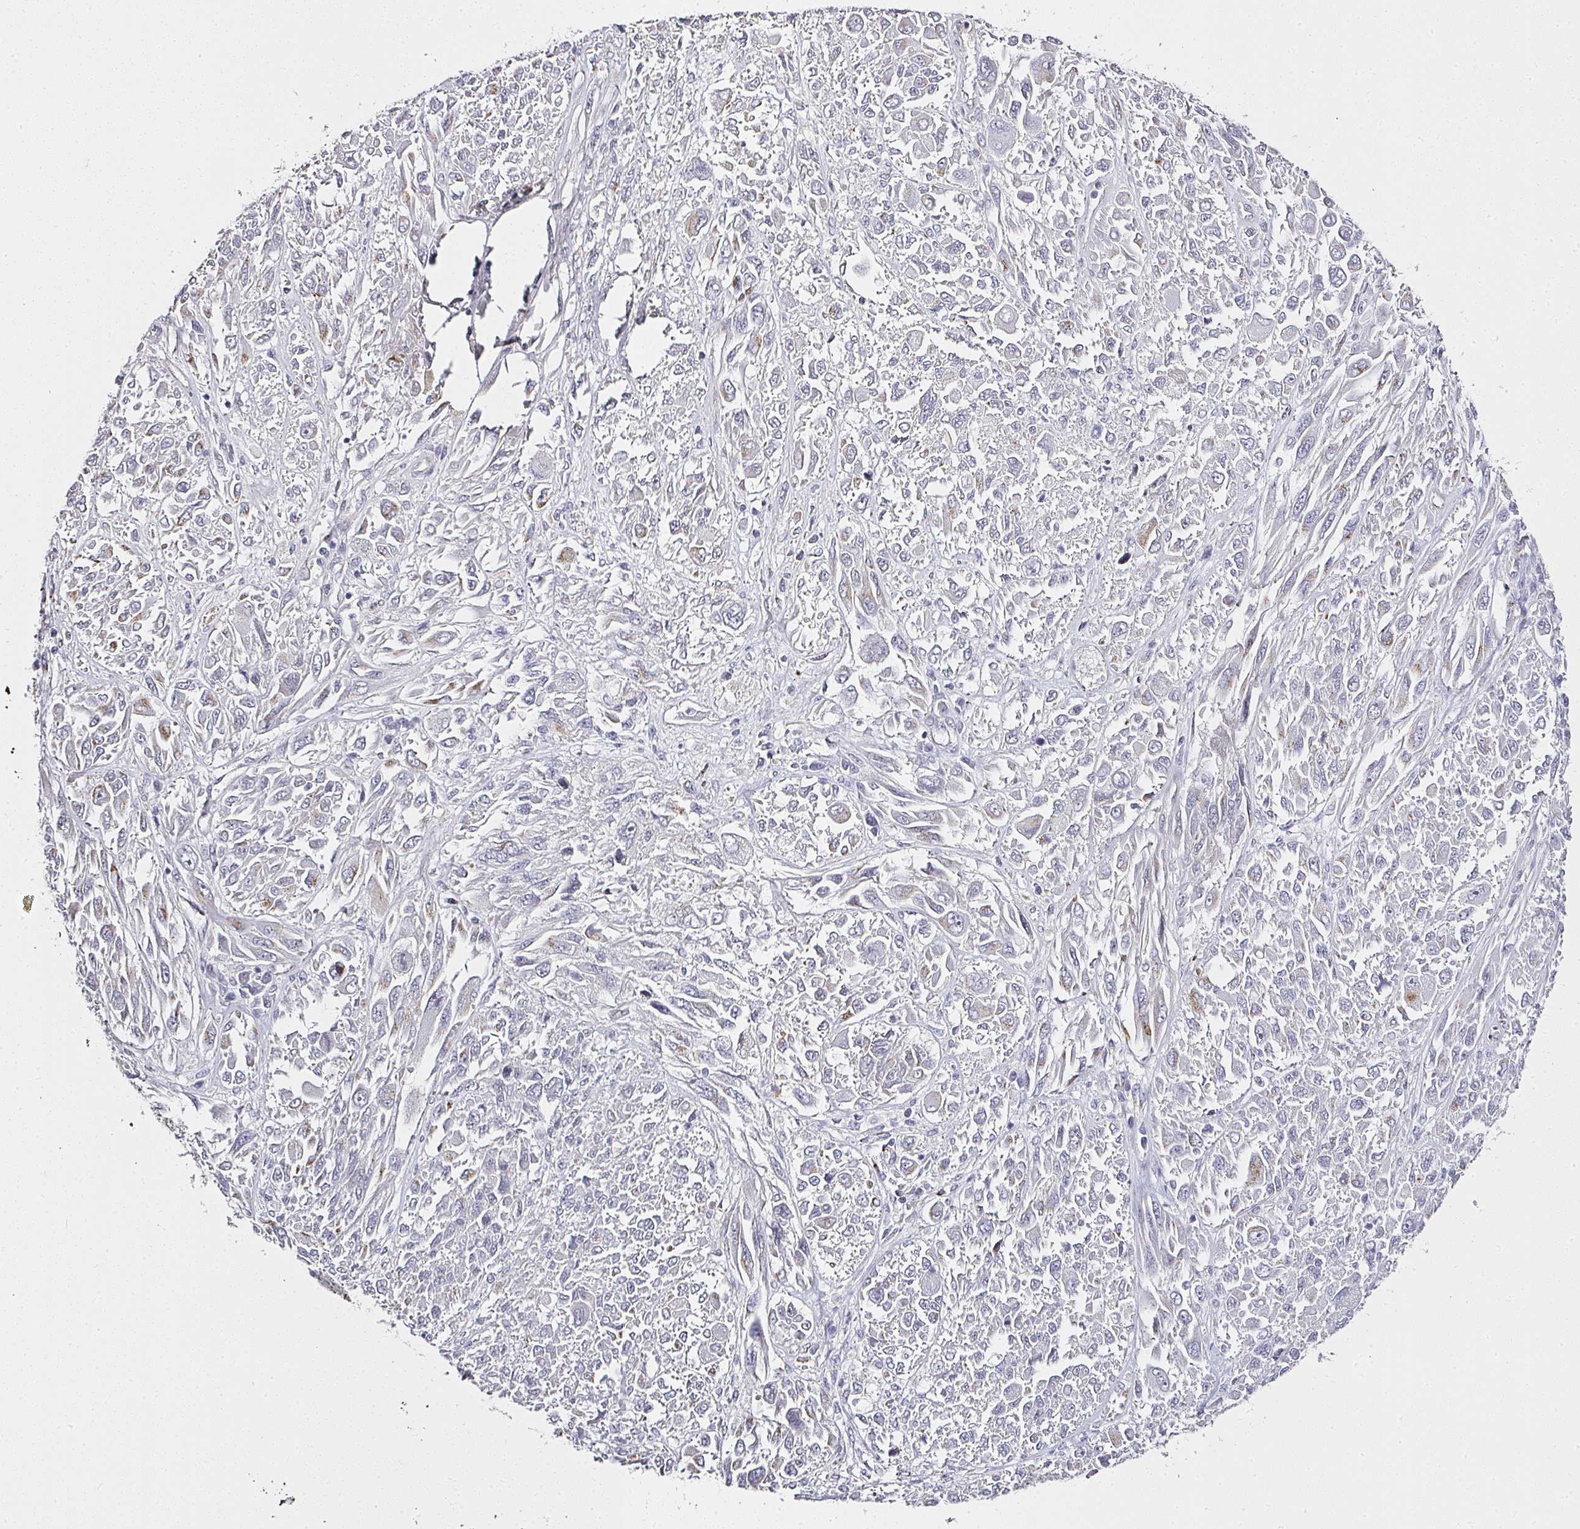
{"staining": {"intensity": "negative", "quantity": "none", "location": "none"}, "tissue": "melanoma", "cell_type": "Tumor cells", "image_type": "cancer", "snomed": [{"axis": "morphology", "description": "Malignant melanoma, NOS"}, {"axis": "topography", "description": "Skin"}], "caption": "A high-resolution image shows immunohistochemistry (IHC) staining of malignant melanoma, which reveals no significant expression in tumor cells.", "gene": "ATP8B2", "patient": {"sex": "female", "age": 91}}